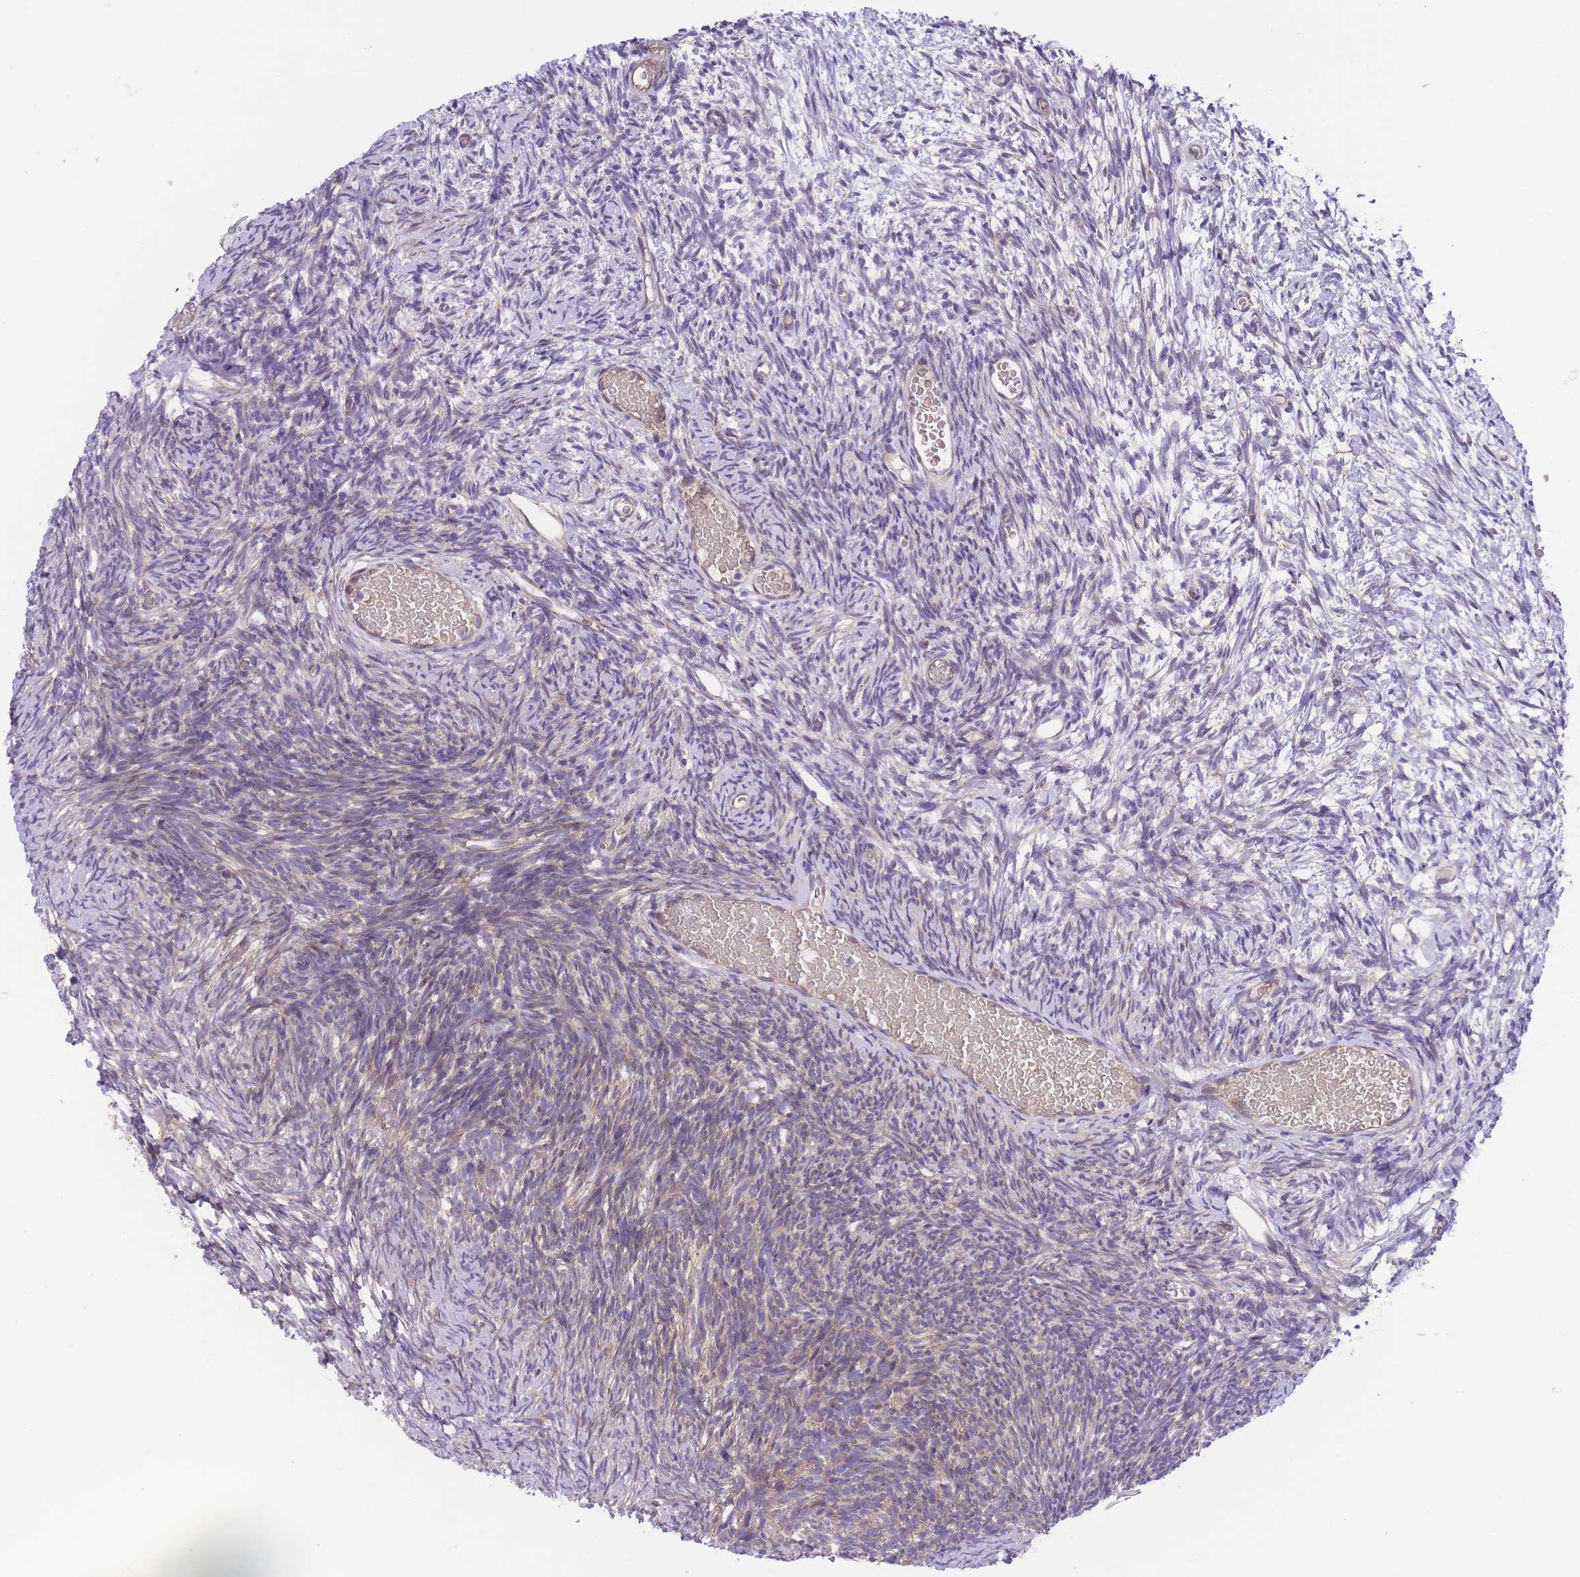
{"staining": {"intensity": "weak", "quantity": "<25%", "location": "cytoplasmic/membranous"}, "tissue": "ovary", "cell_type": "Ovarian stroma cells", "image_type": "normal", "snomed": [{"axis": "morphology", "description": "Normal tissue, NOS"}, {"axis": "topography", "description": "Ovary"}], "caption": "Ovarian stroma cells show no significant protein expression in normal ovary. The staining is performed using DAB (3,3'-diaminobenzidine) brown chromogen with nuclei counter-stained in using hematoxylin.", "gene": "WWOX", "patient": {"sex": "female", "age": 39}}